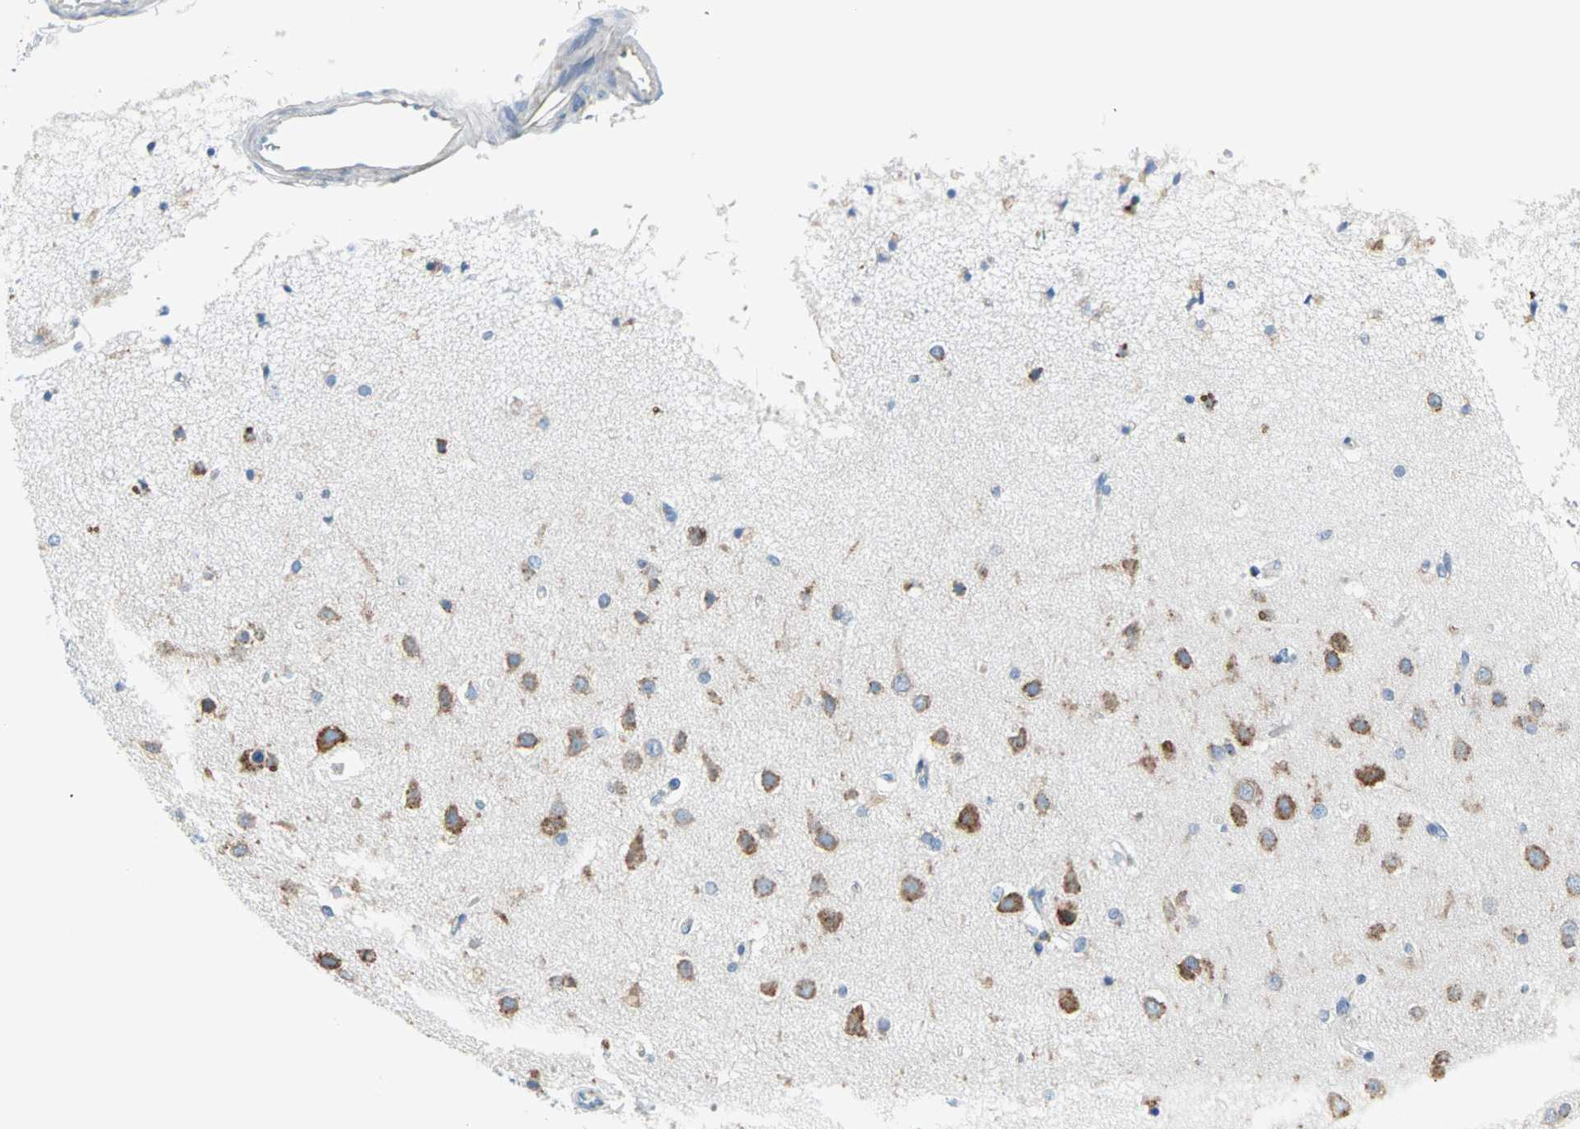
{"staining": {"intensity": "negative", "quantity": "none", "location": "none"}, "tissue": "cerebral cortex", "cell_type": "Endothelial cells", "image_type": "normal", "snomed": [{"axis": "morphology", "description": "Normal tissue, NOS"}, {"axis": "topography", "description": "Cerebral cortex"}], "caption": "DAB immunohistochemical staining of benign human cerebral cortex shows no significant staining in endothelial cells. Nuclei are stained in blue.", "gene": "PLCXD1", "patient": {"sex": "female", "age": 54}}